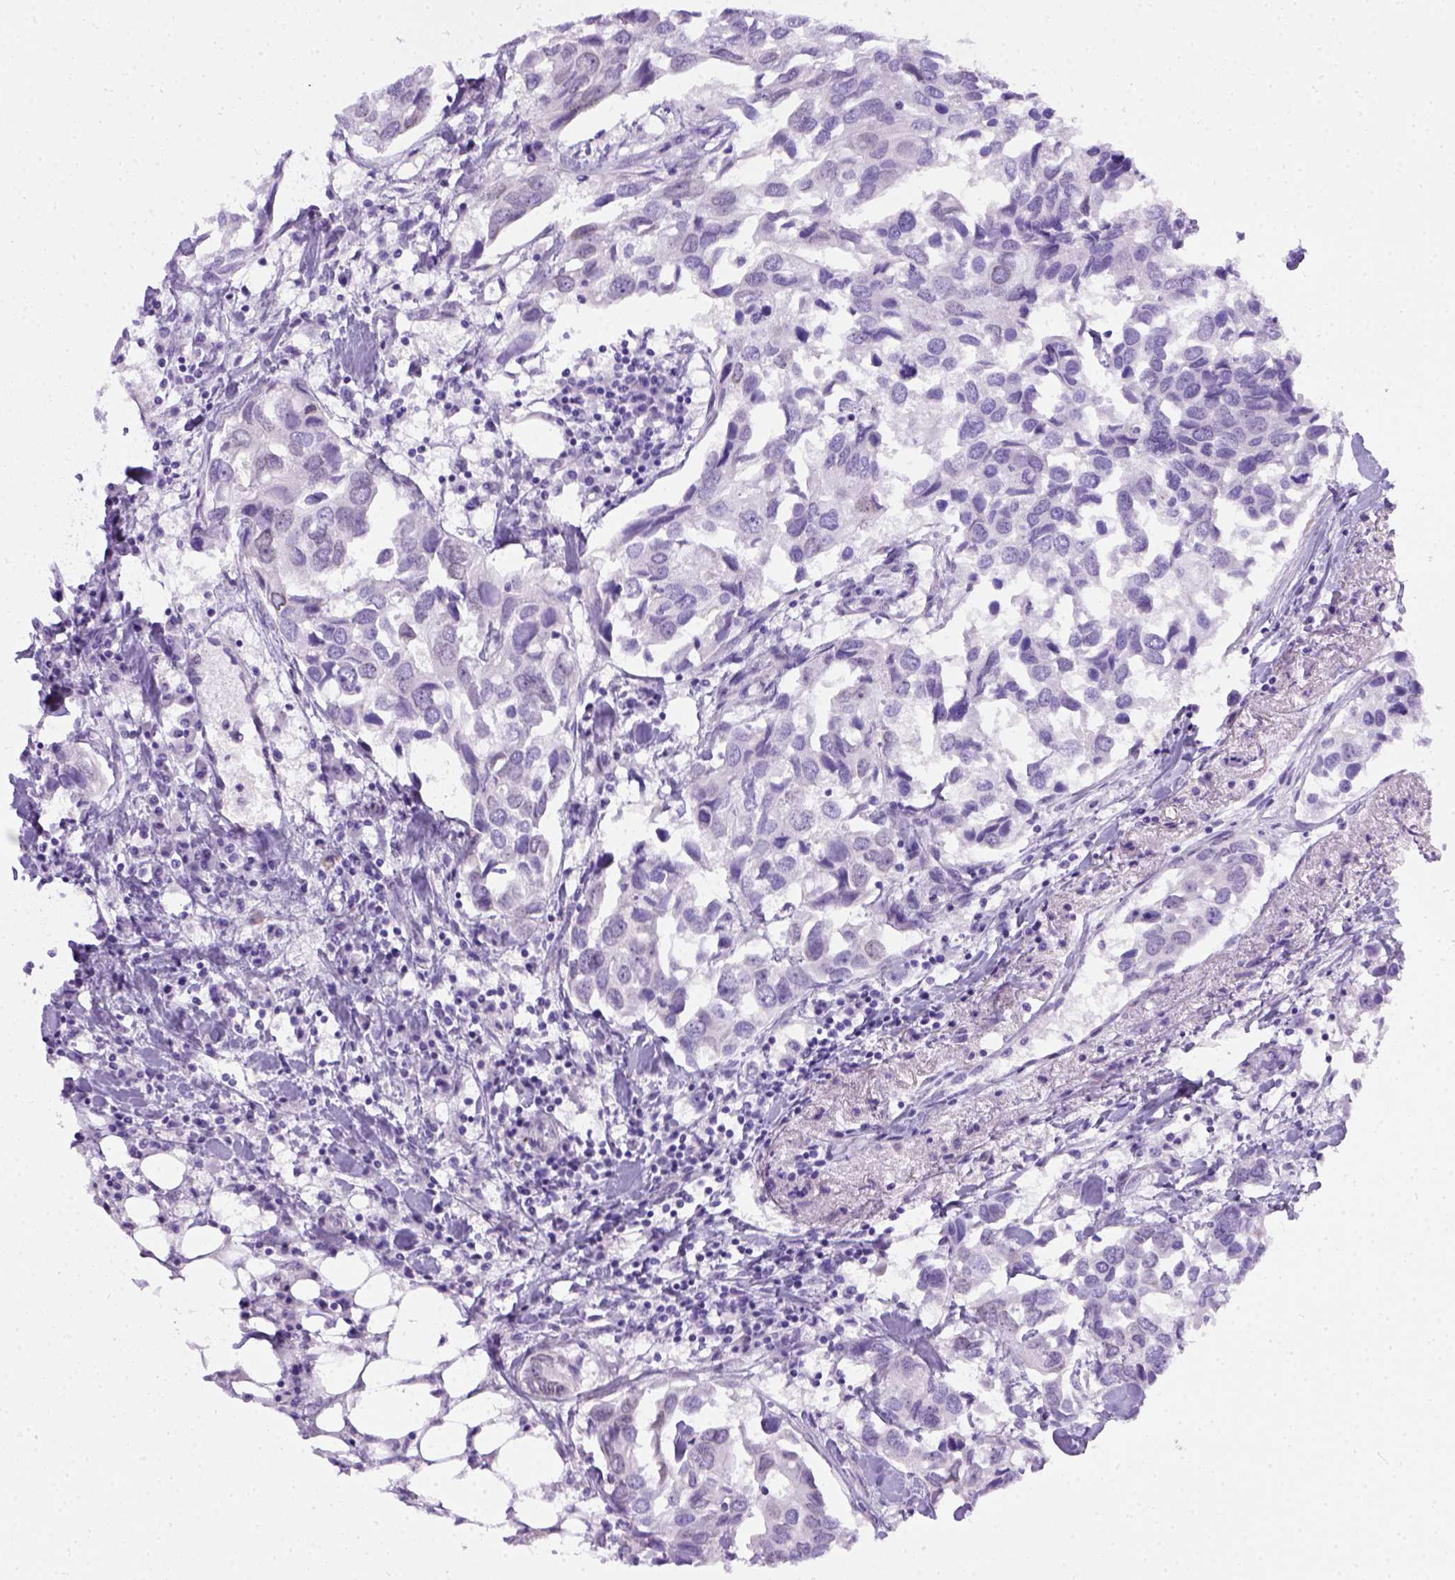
{"staining": {"intensity": "negative", "quantity": "none", "location": "none"}, "tissue": "breast cancer", "cell_type": "Tumor cells", "image_type": "cancer", "snomed": [{"axis": "morphology", "description": "Duct carcinoma"}, {"axis": "topography", "description": "Breast"}], "caption": "High magnification brightfield microscopy of breast cancer (invasive ductal carcinoma) stained with DAB (3,3'-diaminobenzidine) (brown) and counterstained with hematoxylin (blue): tumor cells show no significant positivity.", "gene": "FAM184B", "patient": {"sex": "female", "age": 83}}